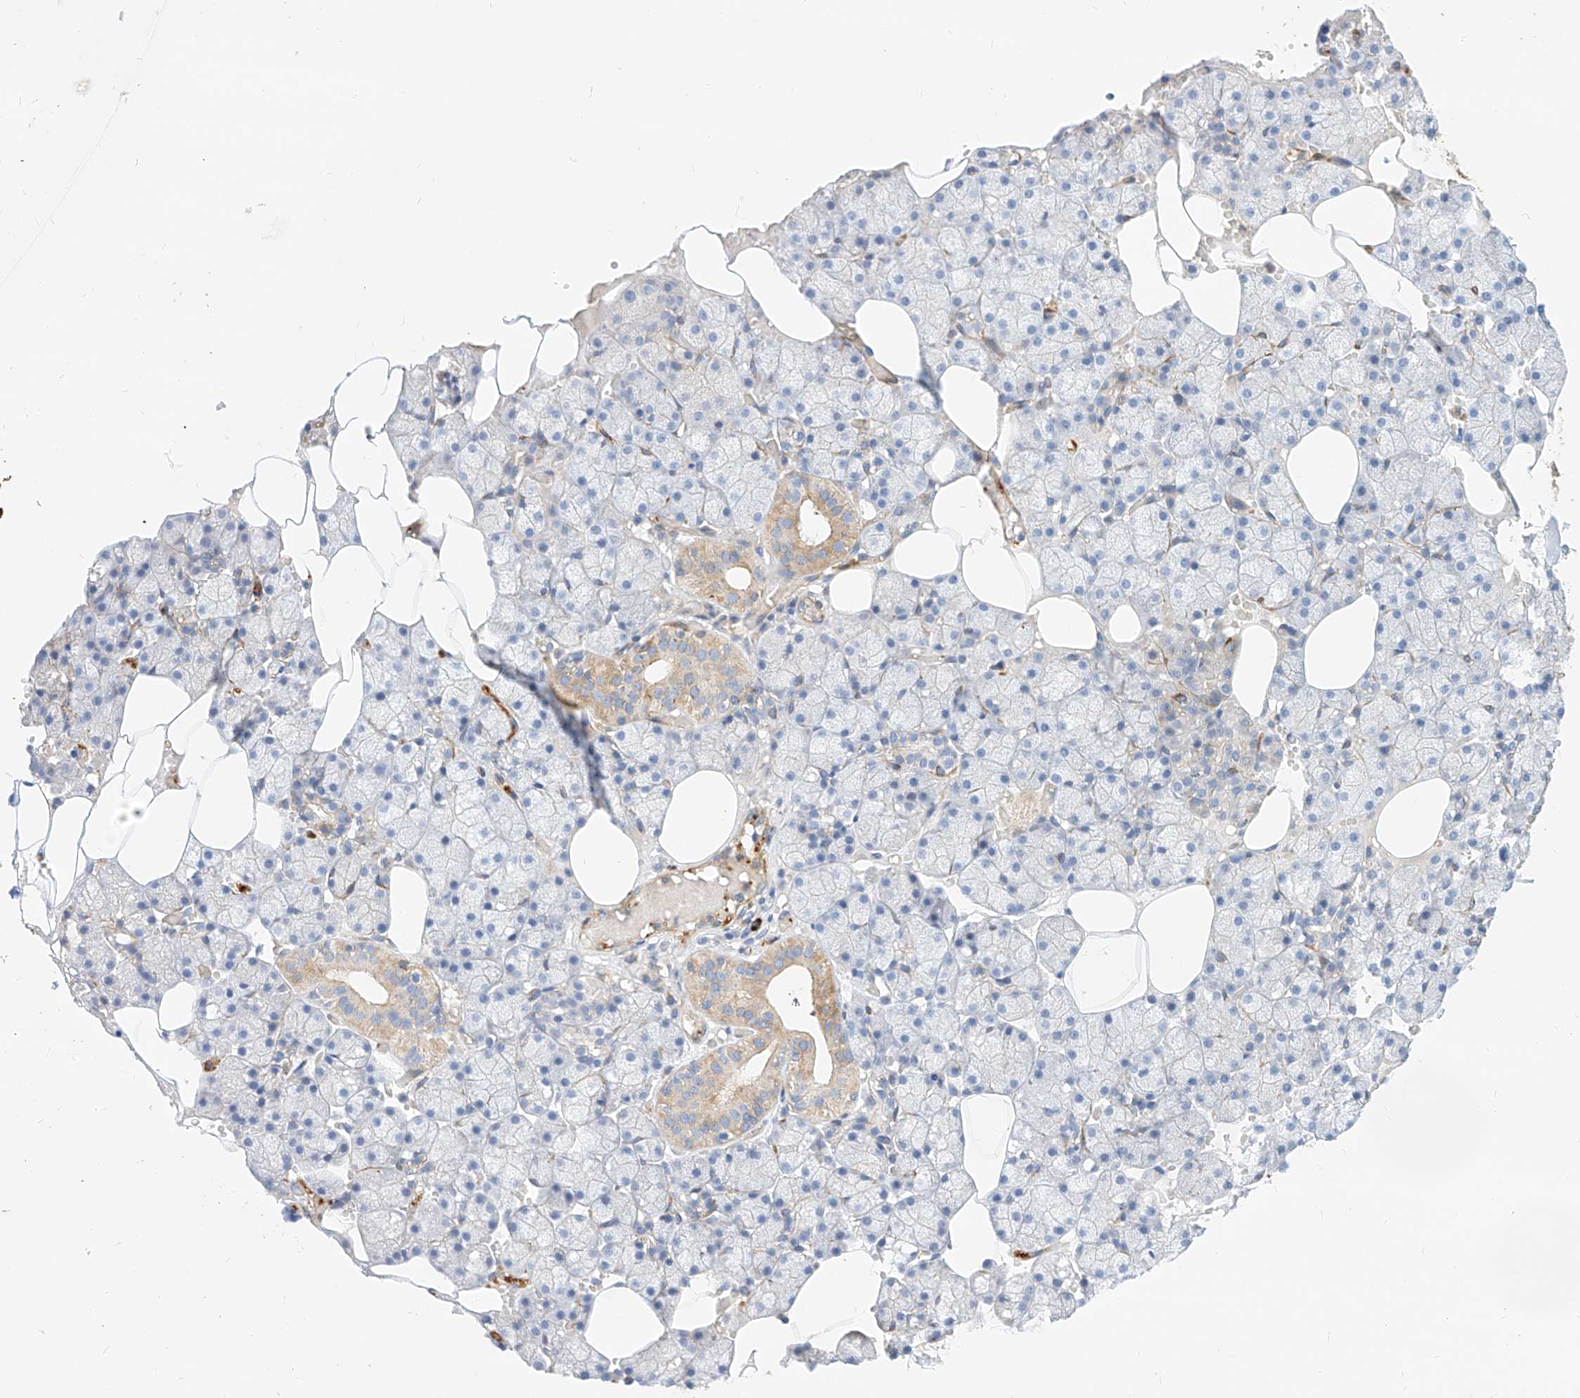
{"staining": {"intensity": "moderate", "quantity": "<25%", "location": "cytoplasmic/membranous"}, "tissue": "salivary gland", "cell_type": "Glandular cells", "image_type": "normal", "snomed": [{"axis": "morphology", "description": "Normal tissue, NOS"}, {"axis": "topography", "description": "Salivary gland"}], "caption": "About <25% of glandular cells in normal salivary gland demonstrate moderate cytoplasmic/membranous protein staining as visualized by brown immunohistochemical staining.", "gene": "KCNH5", "patient": {"sex": "male", "age": 62}}